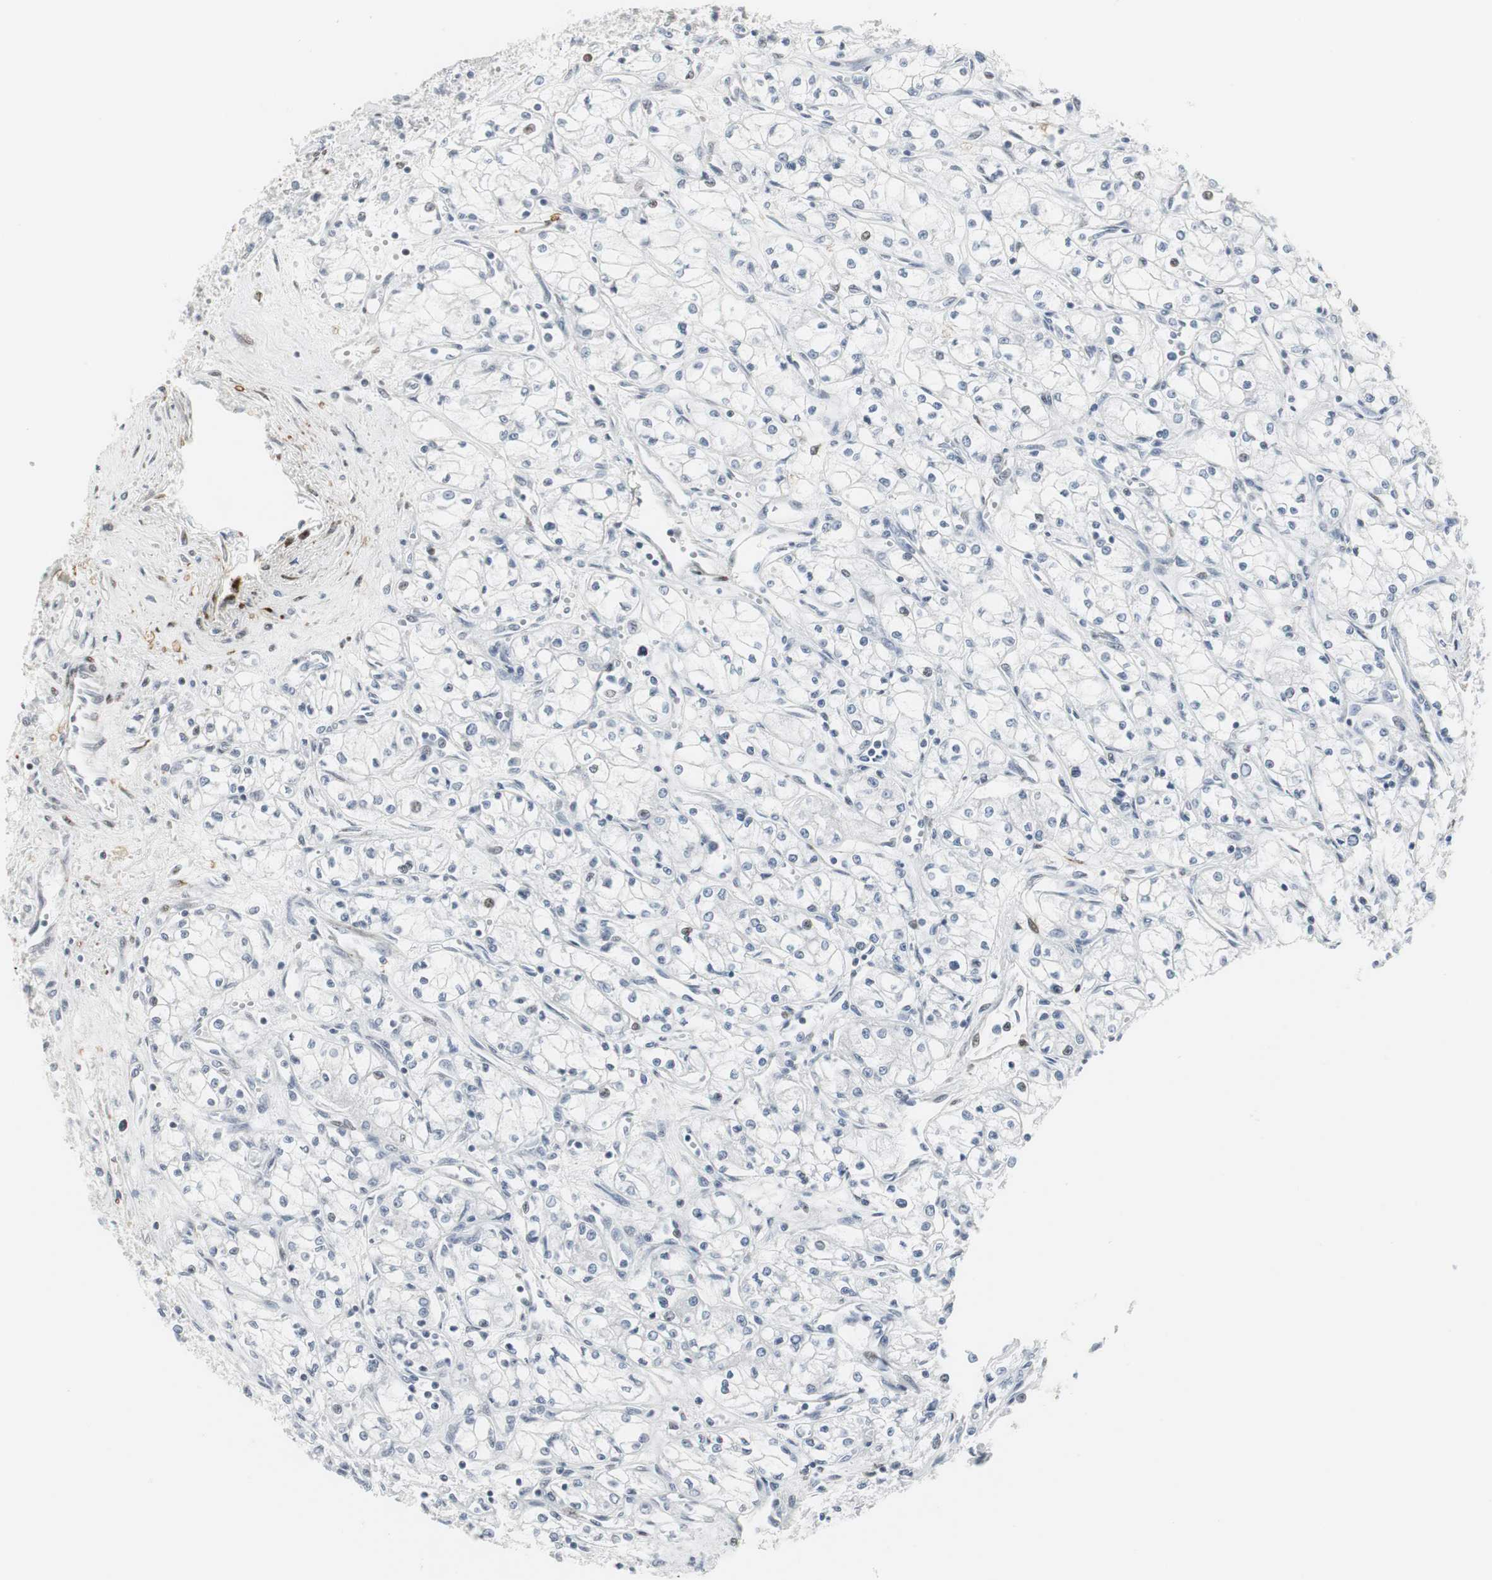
{"staining": {"intensity": "negative", "quantity": "none", "location": "none"}, "tissue": "renal cancer", "cell_type": "Tumor cells", "image_type": "cancer", "snomed": [{"axis": "morphology", "description": "Normal tissue, NOS"}, {"axis": "morphology", "description": "Adenocarcinoma, NOS"}, {"axis": "topography", "description": "Kidney"}], "caption": "This micrograph is of renal cancer (adenocarcinoma) stained with immunohistochemistry (IHC) to label a protein in brown with the nuclei are counter-stained blue. There is no expression in tumor cells. (Brightfield microscopy of DAB immunohistochemistry (IHC) at high magnification).", "gene": "PPP1R14A", "patient": {"sex": "male", "age": 59}}